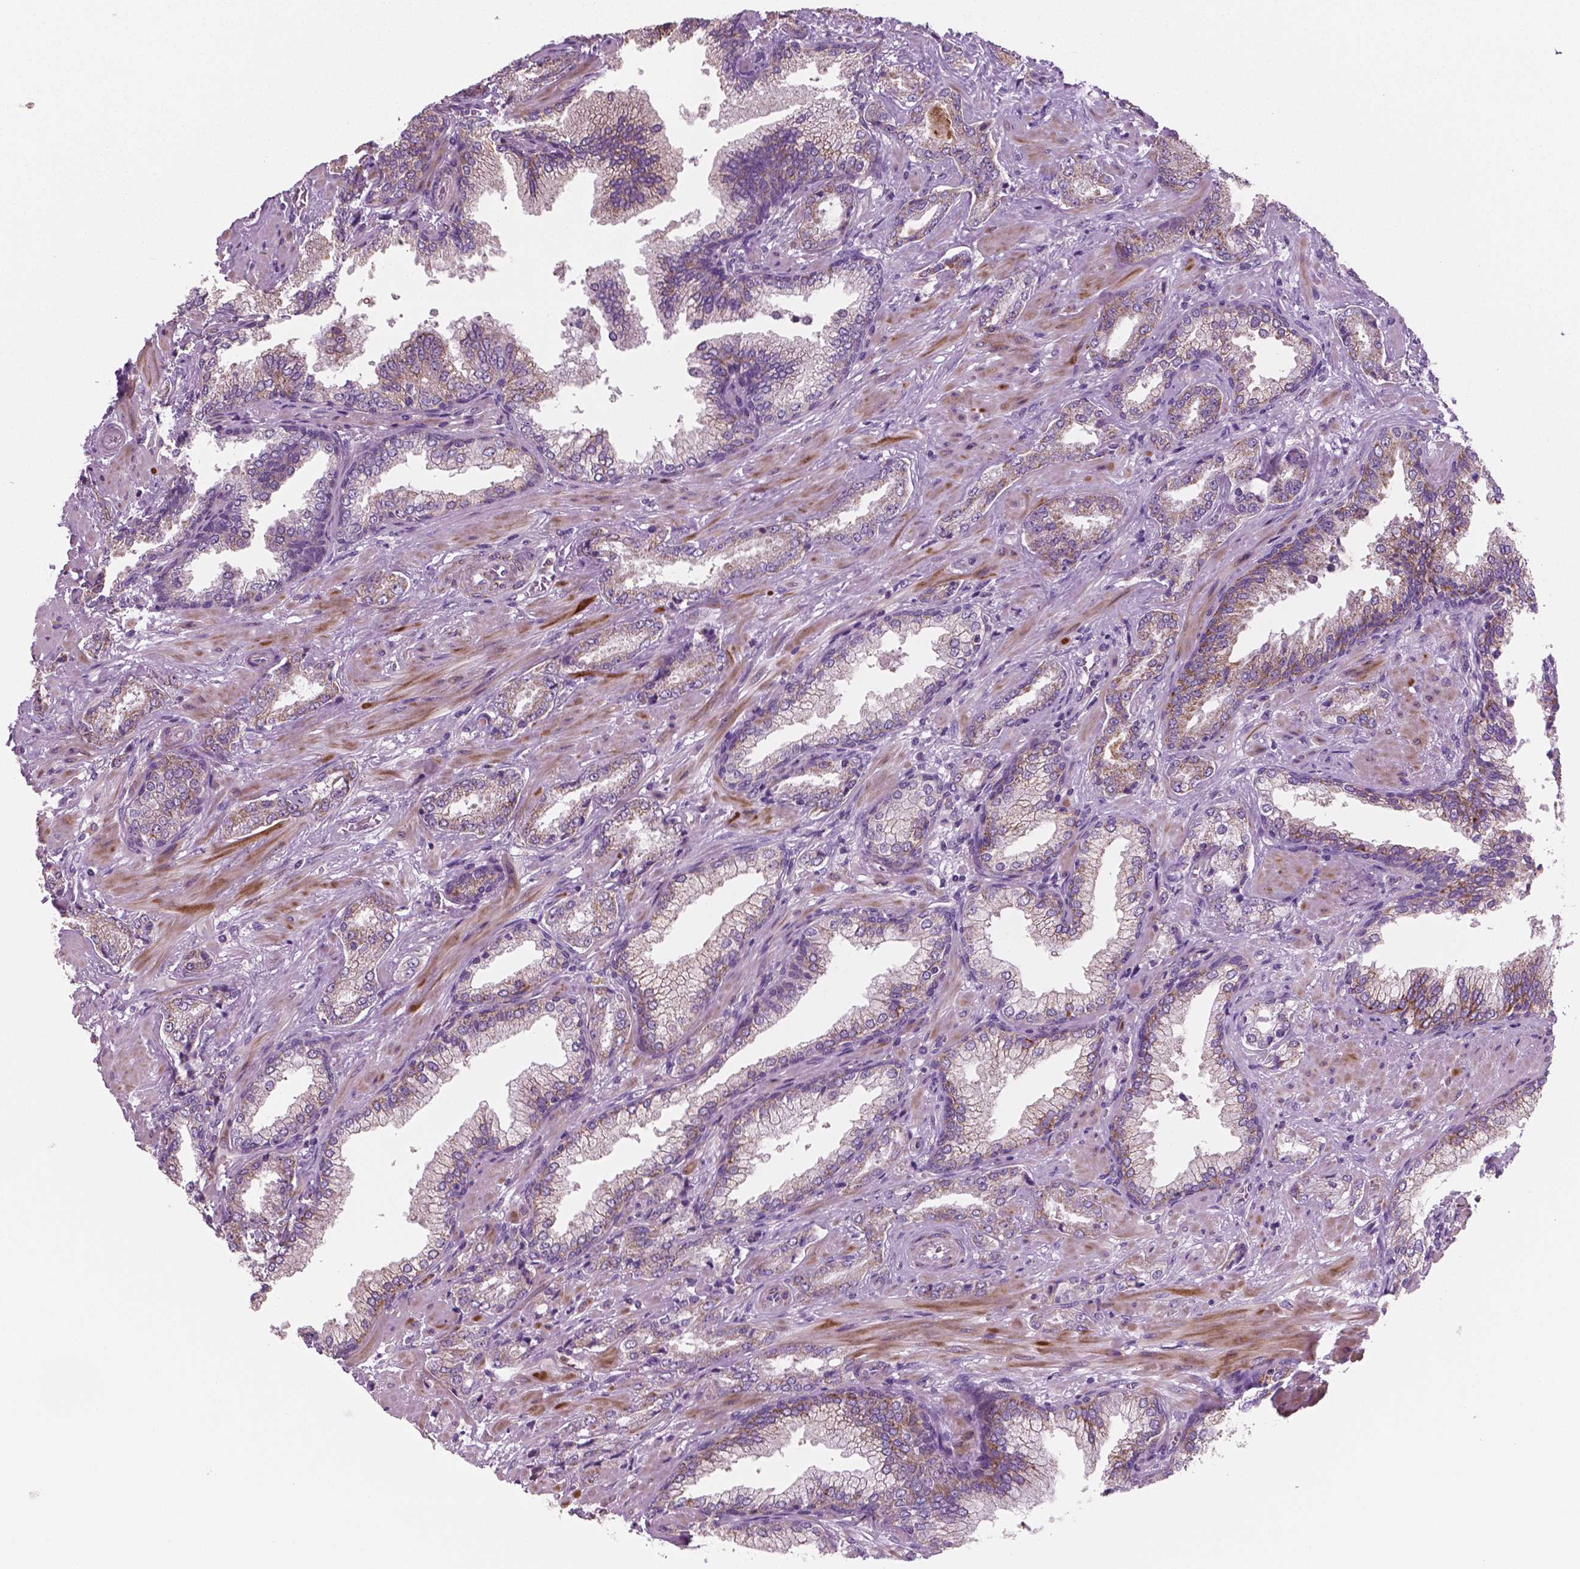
{"staining": {"intensity": "negative", "quantity": "none", "location": "none"}, "tissue": "prostate cancer", "cell_type": "Tumor cells", "image_type": "cancer", "snomed": [{"axis": "morphology", "description": "Adenocarcinoma, Low grade"}, {"axis": "topography", "description": "Prostate"}], "caption": "Tumor cells are negative for brown protein staining in prostate cancer.", "gene": "PTX3", "patient": {"sex": "male", "age": 61}}